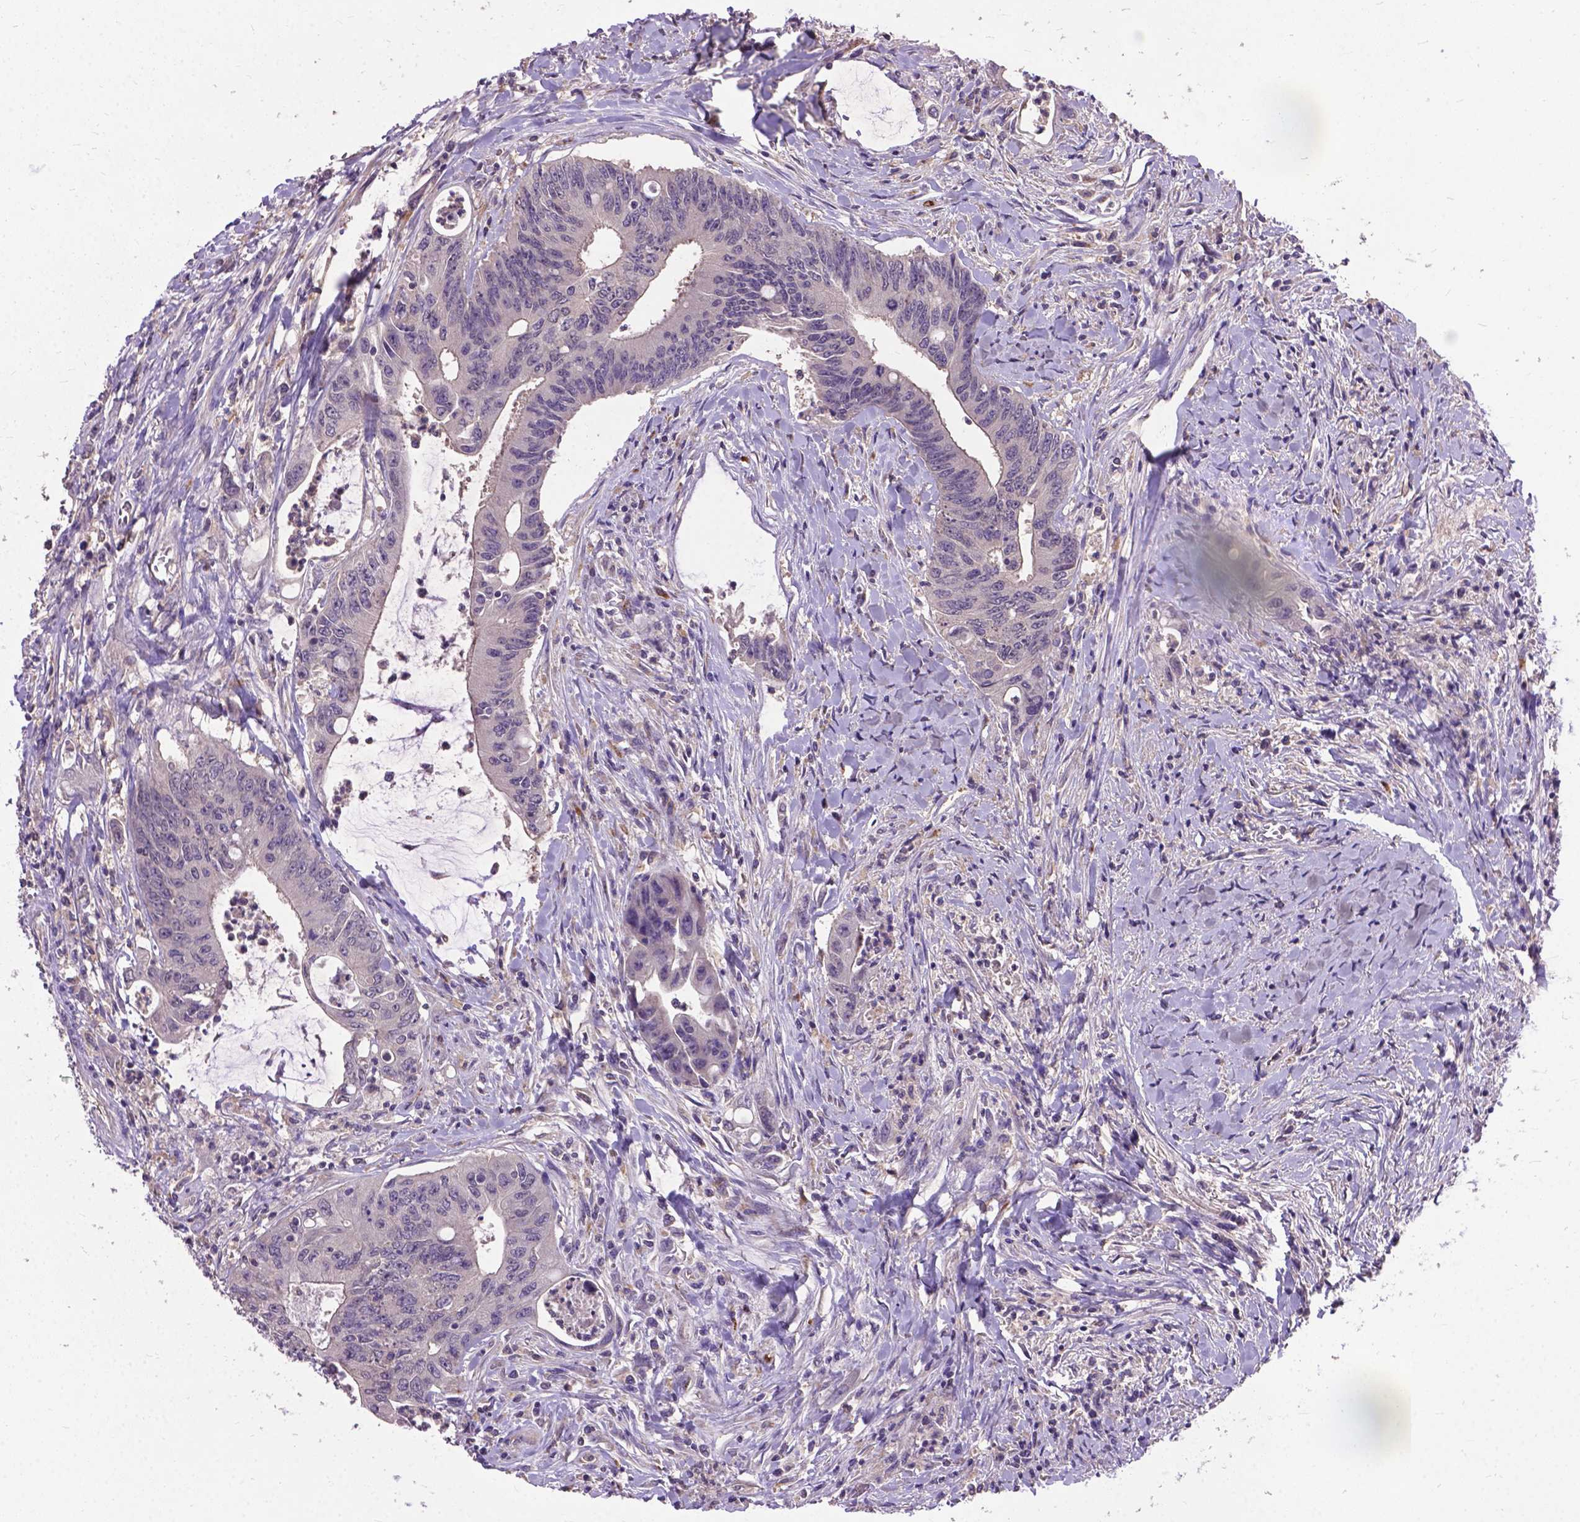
{"staining": {"intensity": "negative", "quantity": "none", "location": "none"}, "tissue": "colorectal cancer", "cell_type": "Tumor cells", "image_type": "cancer", "snomed": [{"axis": "morphology", "description": "Adenocarcinoma, NOS"}, {"axis": "topography", "description": "Rectum"}], "caption": "Image shows no significant protein staining in tumor cells of colorectal adenocarcinoma.", "gene": "ZNF337", "patient": {"sex": "male", "age": 59}}